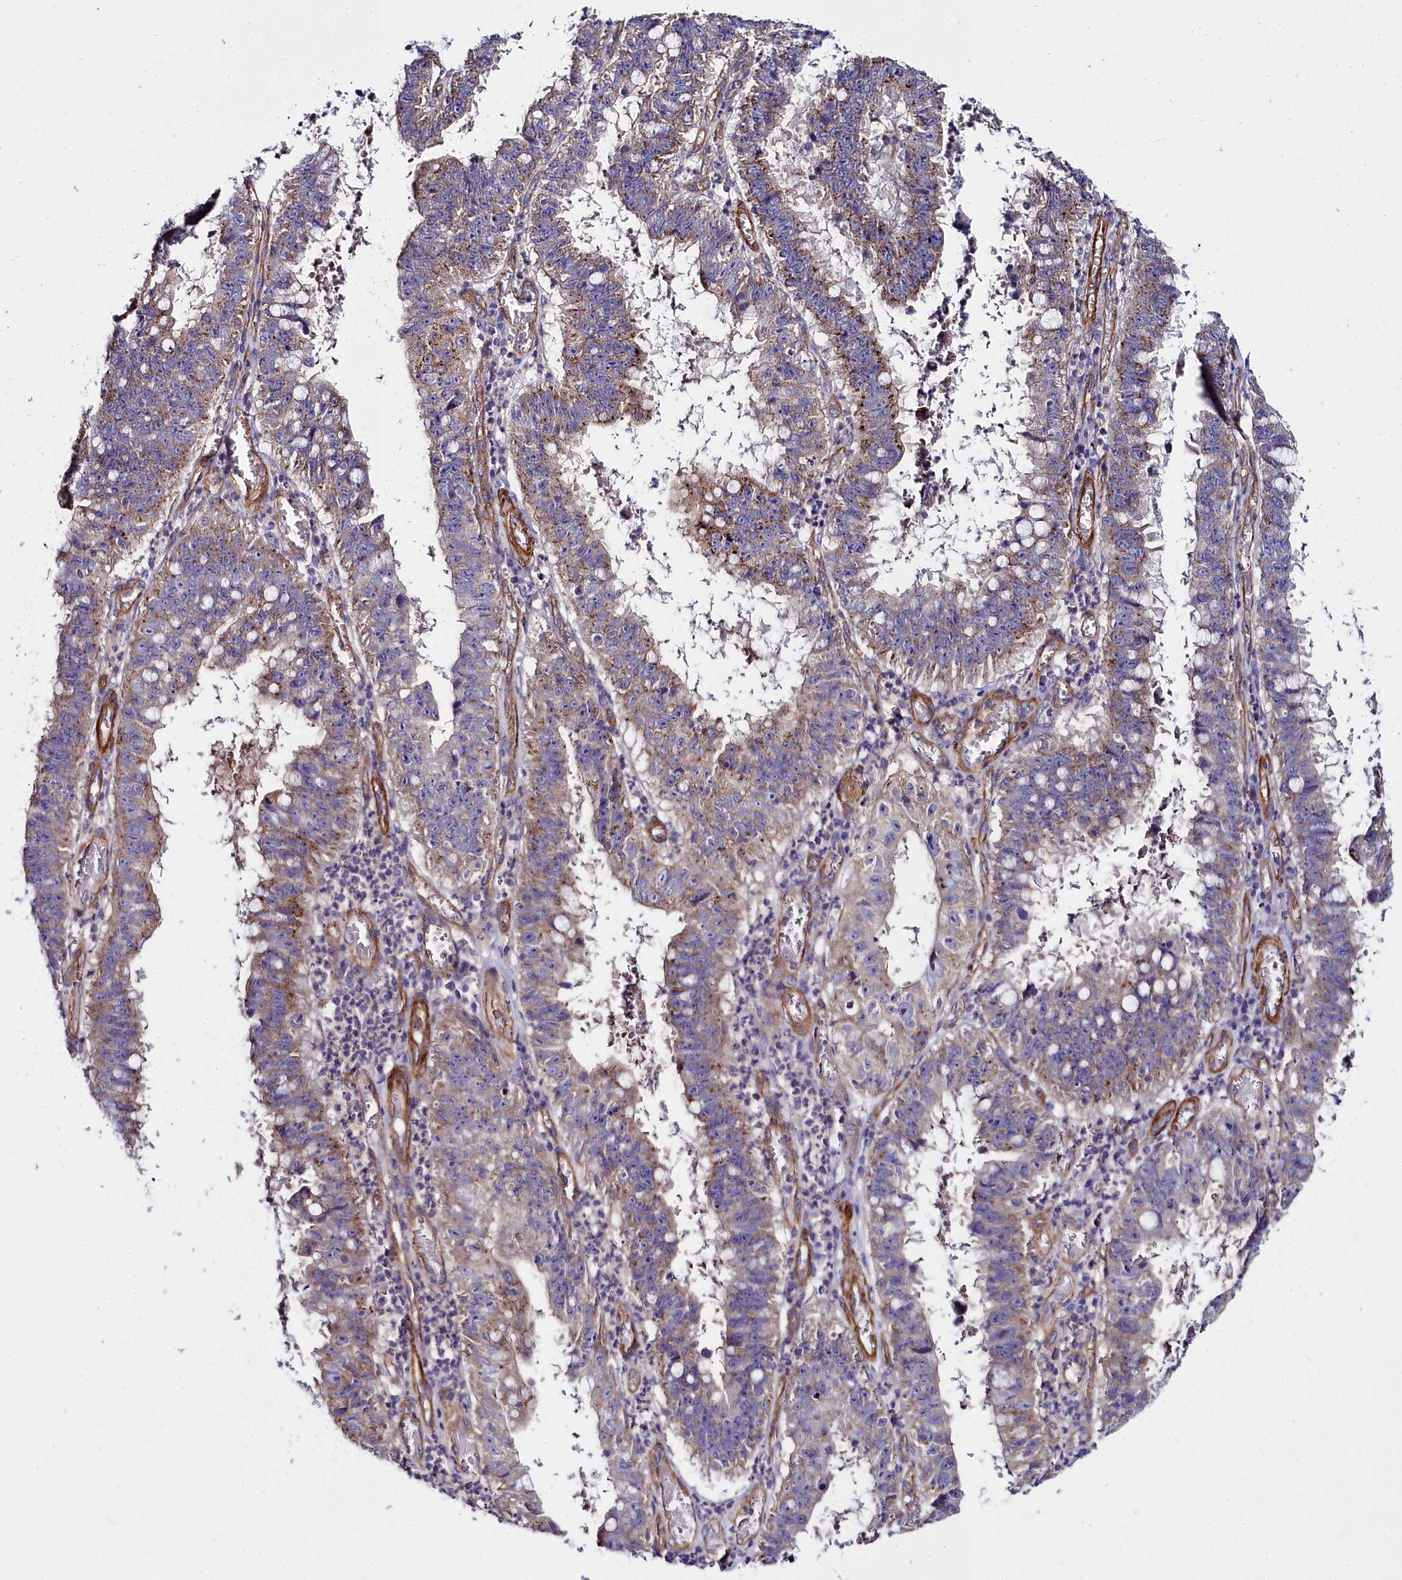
{"staining": {"intensity": "moderate", "quantity": "25%-75%", "location": "cytoplasmic/membranous"}, "tissue": "stomach cancer", "cell_type": "Tumor cells", "image_type": "cancer", "snomed": [{"axis": "morphology", "description": "Adenocarcinoma, NOS"}, {"axis": "topography", "description": "Stomach"}], "caption": "Protein staining of stomach adenocarcinoma tissue exhibits moderate cytoplasmic/membranous positivity in approximately 25%-75% of tumor cells.", "gene": "FADS3", "patient": {"sex": "male", "age": 59}}